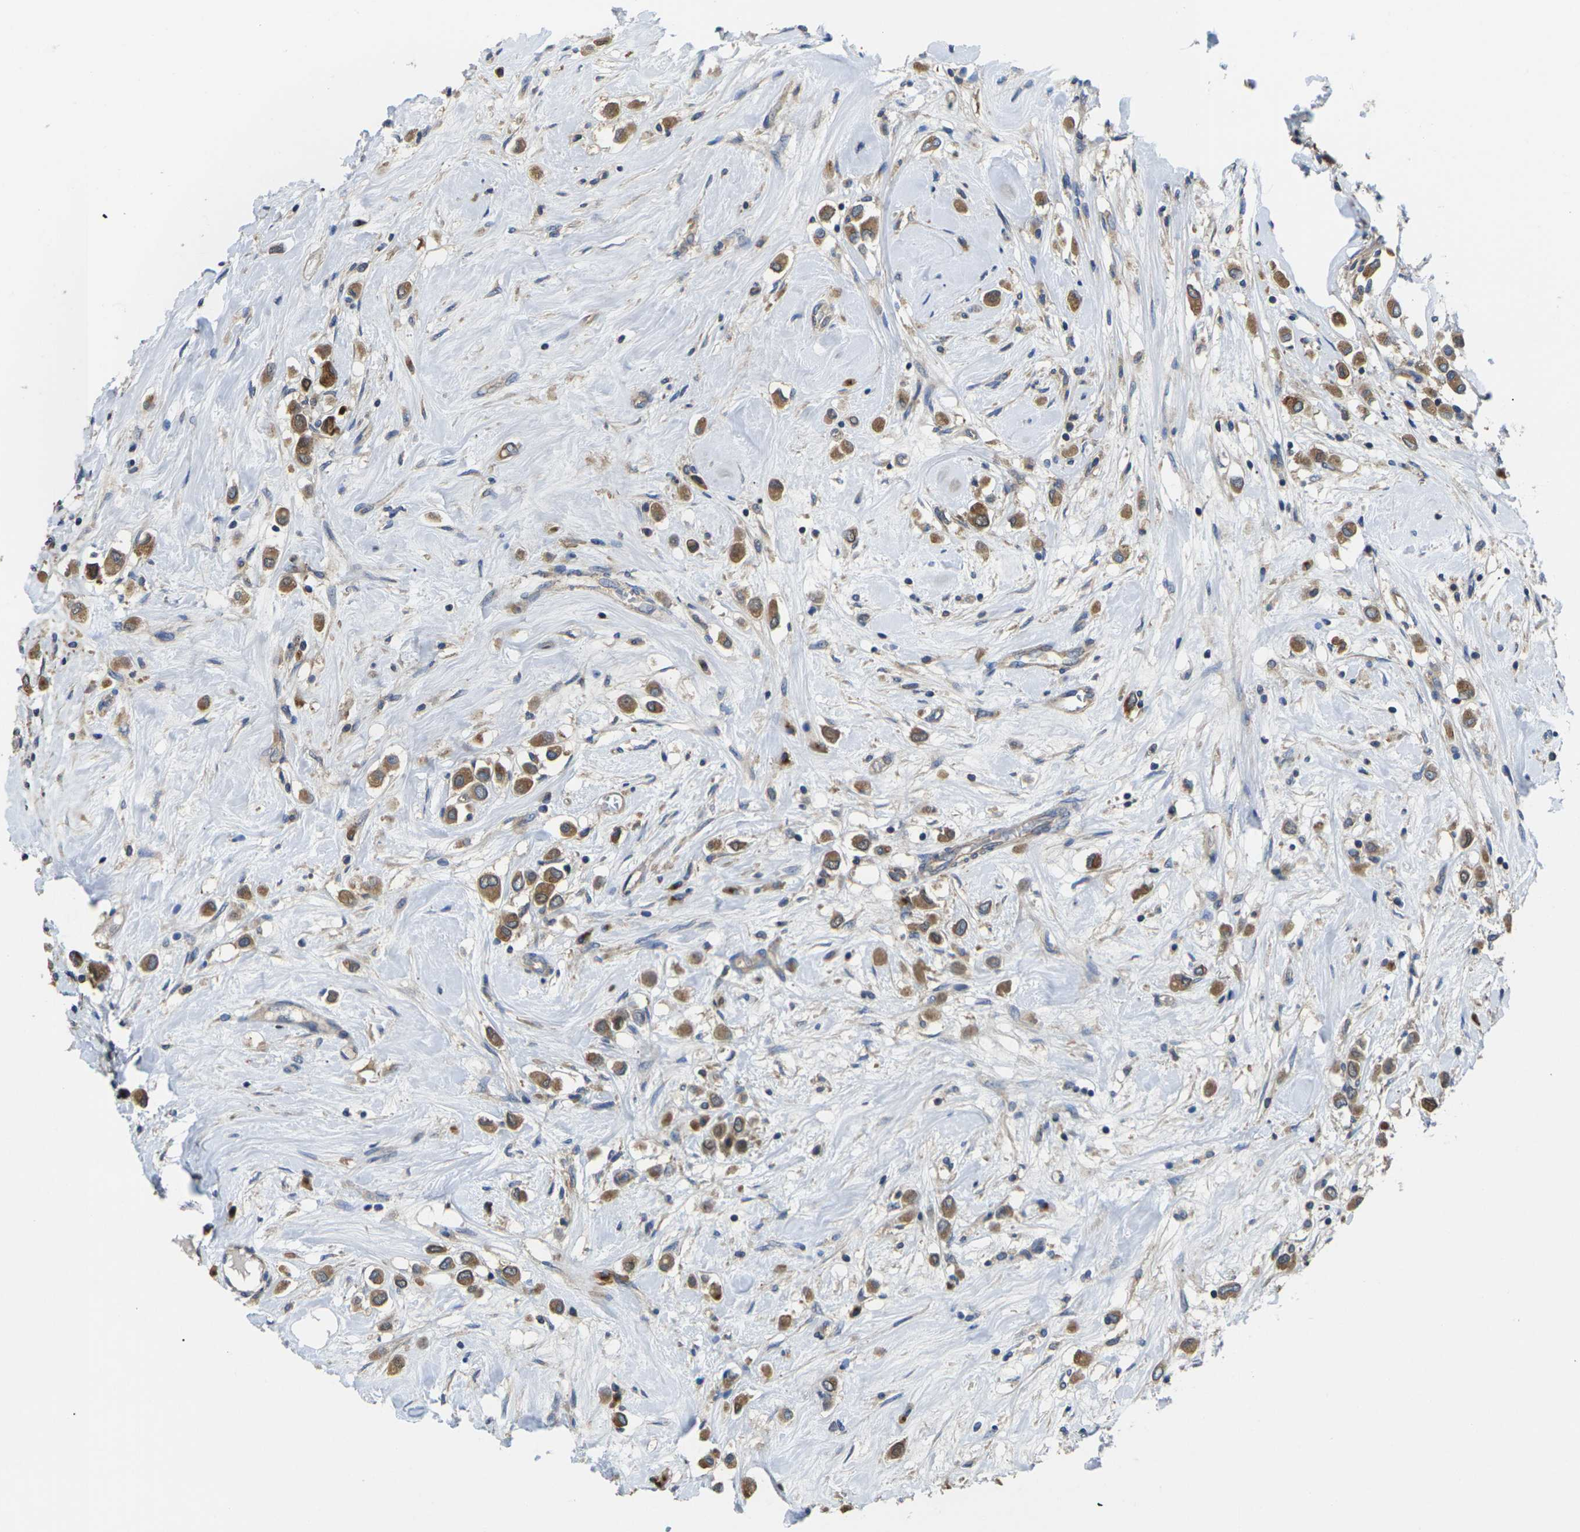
{"staining": {"intensity": "moderate", "quantity": ">75%", "location": "cytoplasmic/membranous"}, "tissue": "breast cancer", "cell_type": "Tumor cells", "image_type": "cancer", "snomed": [{"axis": "morphology", "description": "Duct carcinoma"}, {"axis": "topography", "description": "Breast"}], "caption": "DAB (3,3'-diaminobenzidine) immunohistochemical staining of human infiltrating ductal carcinoma (breast) shows moderate cytoplasmic/membranous protein expression in about >75% of tumor cells.", "gene": "TMCC2", "patient": {"sex": "female", "age": 61}}